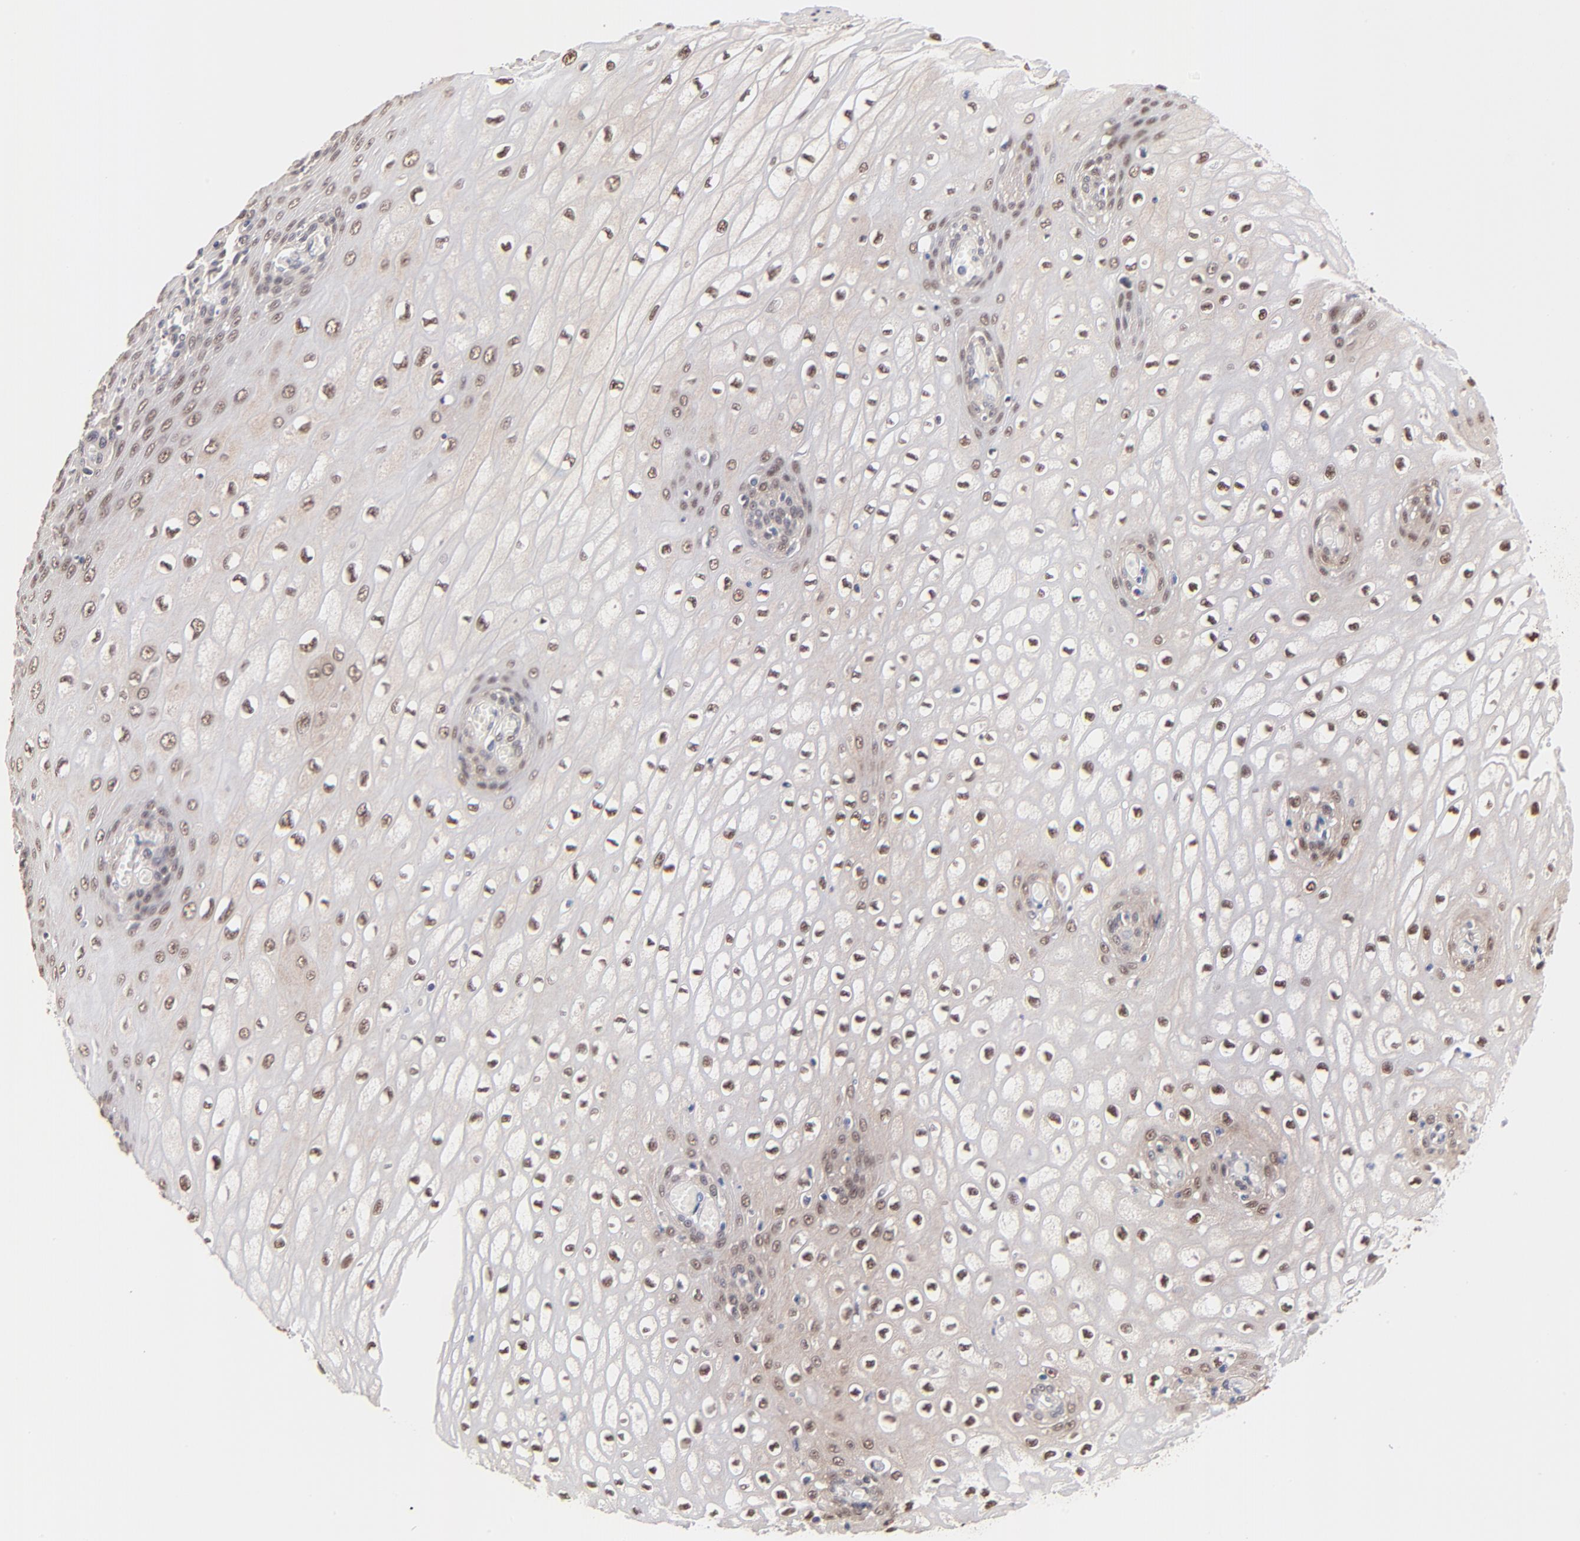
{"staining": {"intensity": "weak", "quantity": "25%-75%", "location": "nuclear"}, "tissue": "esophagus", "cell_type": "Squamous epithelial cells", "image_type": "normal", "snomed": [{"axis": "morphology", "description": "Normal tissue, NOS"}, {"axis": "topography", "description": "Esophagus"}], "caption": "Squamous epithelial cells reveal low levels of weak nuclear positivity in approximately 25%-75% of cells in normal human esophagus.", "gene": "PSMC4", "patient": {"sex": "male", "age": 65}}